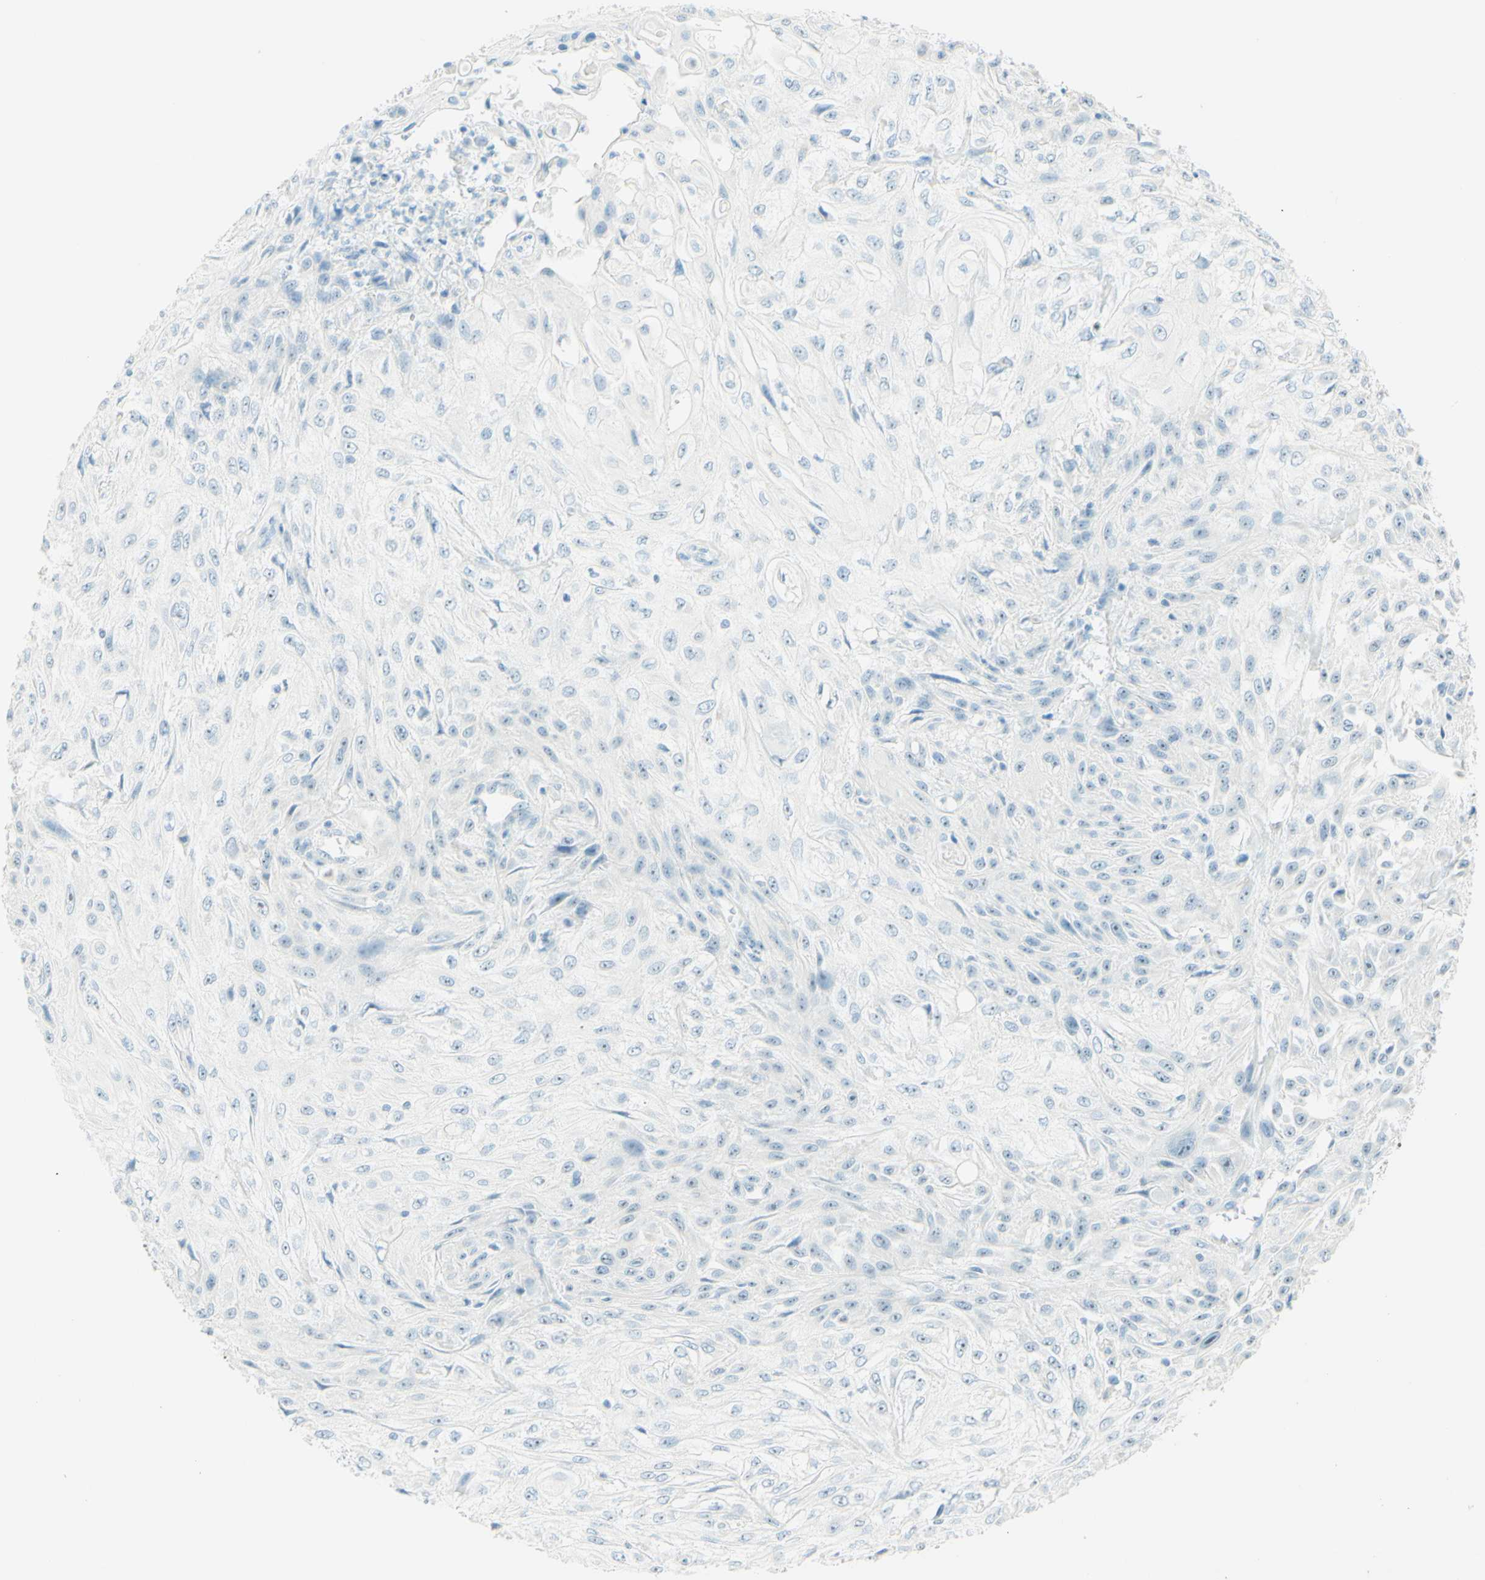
{"staining": {"intensity": "negative", "quantity": "none", "location": "none"}, "tissue": "skin cancer", "cell_type": "Tumor cells", "image_type": "cancer", "snomed": [{"axis": "morphology", "description": "Squamous cell carcinoma, NOS"}, {"axis": "topography", "description": "Skin"}], "caption": "A micrograph of squamous cell carcinoma (skin) stained for a protein reveals no brown staining in tumor cells.", "gene": "FMR1NB", "patient": {"sex": "male", "age": 75}}